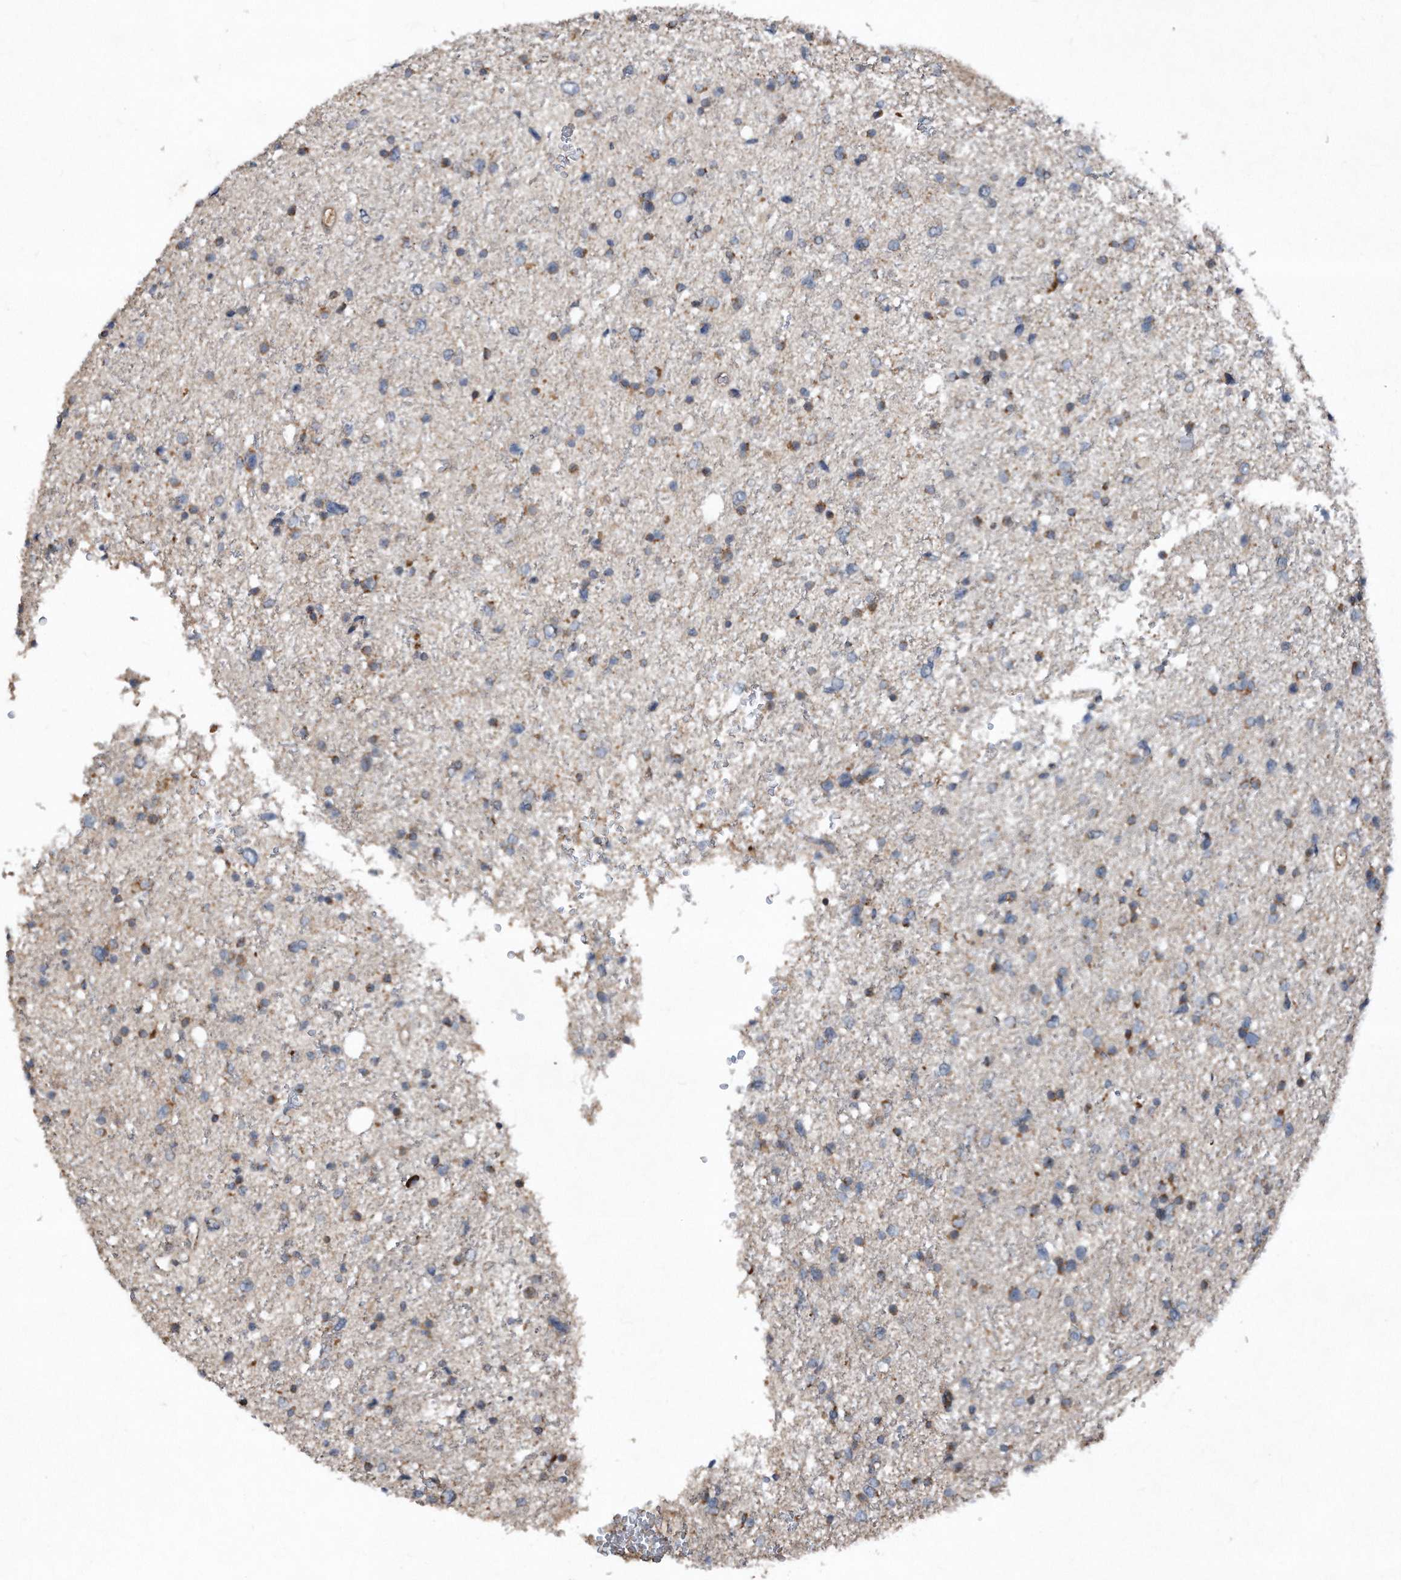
{"staining": {"intensity": "negative", "quantity": "none", "location": "none"}, "tissue": "glioma", "cell_type": "Tumor cells", "image_type": "cancer", "snomed": [{"axis": "morphology", "description": "Glioma, malignant, Low grade"}, {"axis": "topography", "description": "Brain"}], "caption": "This photomicrograph is of malignant low-grade glioma stained with immunohistochemistry to label a protein in brown with the nuclei are counter-stained blue. There is no positivity in tumor cells.", "gene": "SDHA", "patient": {"sex": "female", "age": 37}}